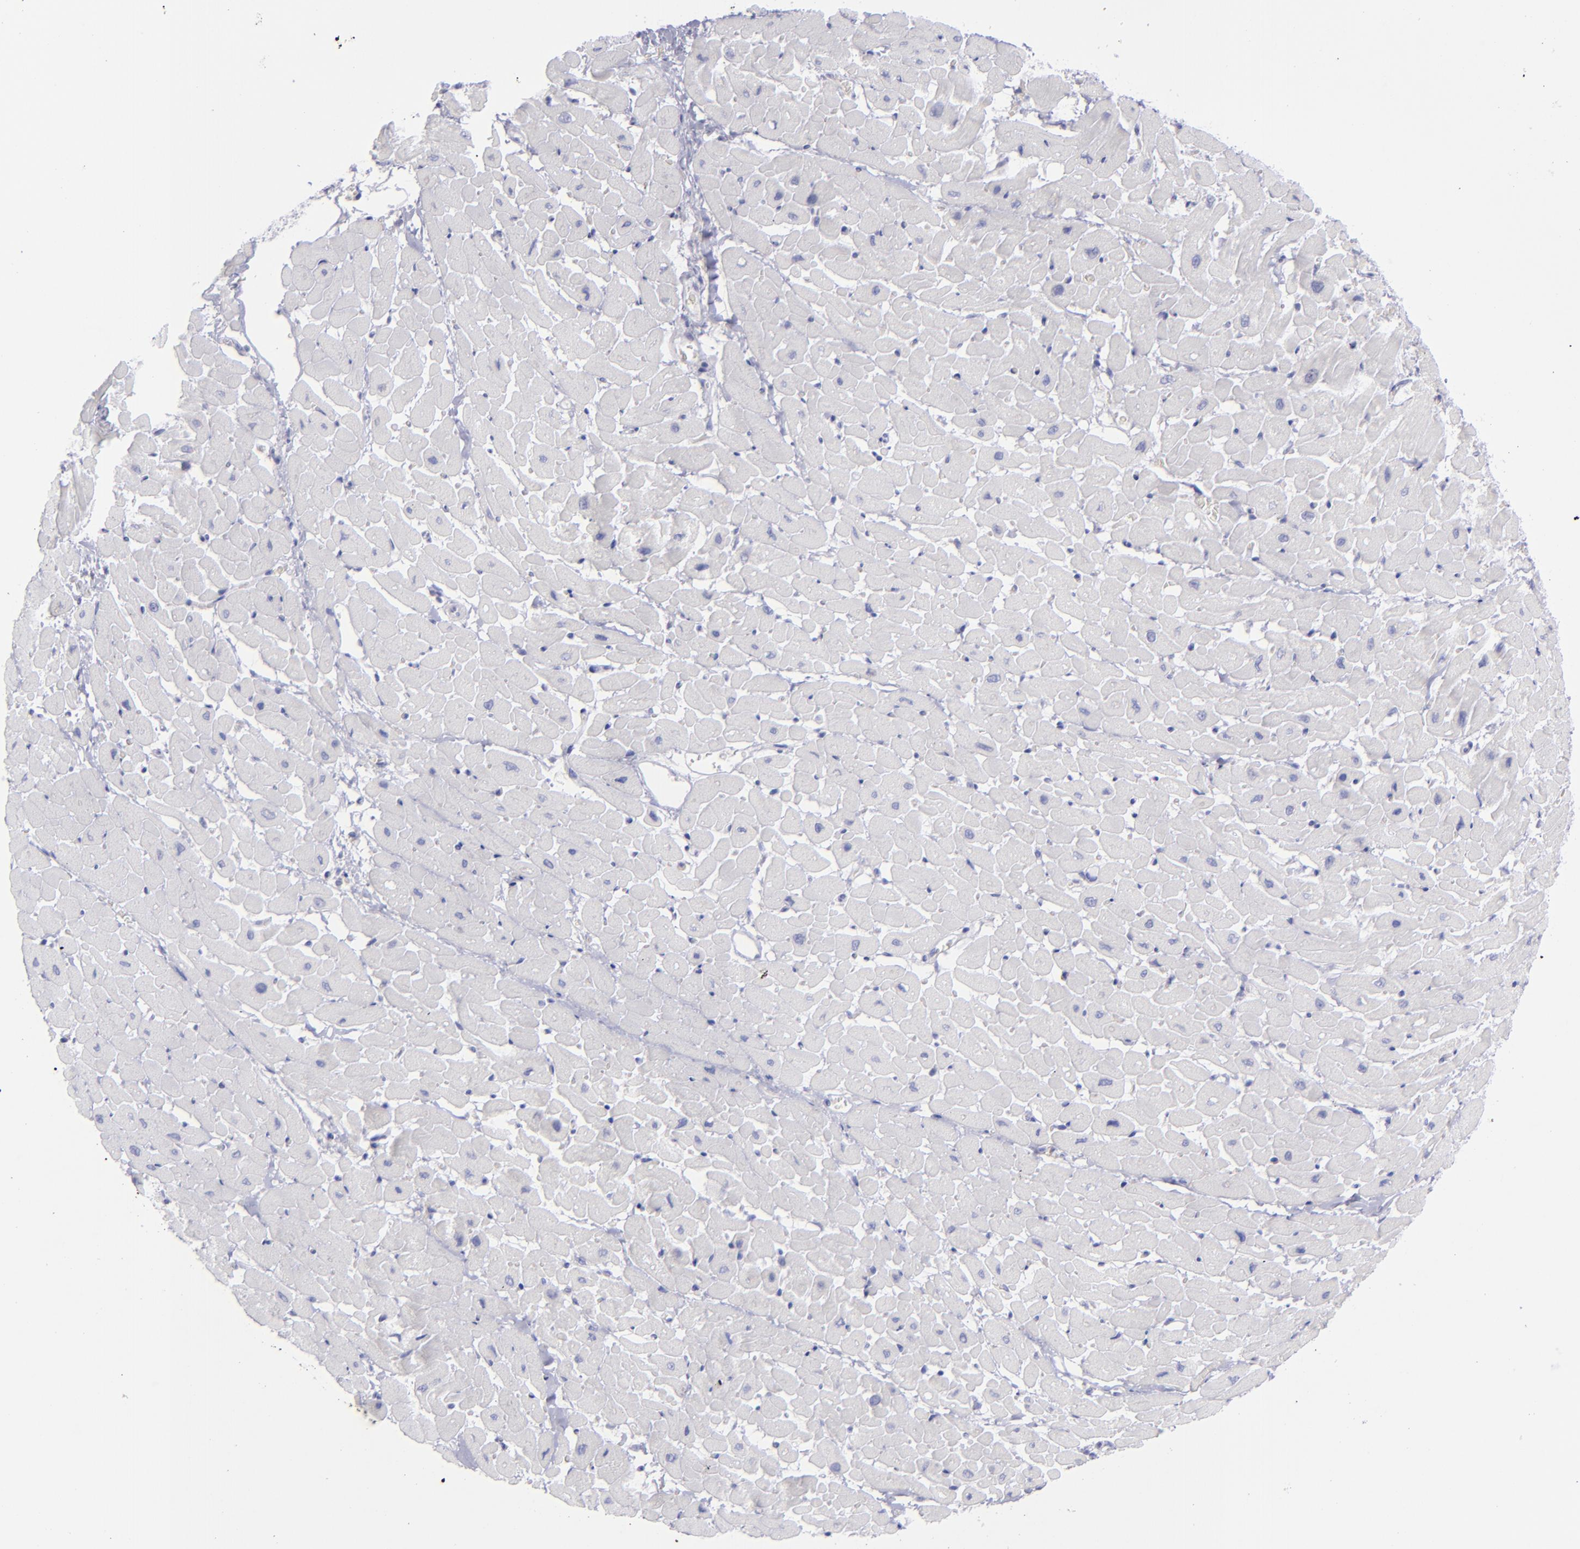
{"staining": {"intensity": "negative", "quantity": "none", "location": "none"}, "tissue": "heart muscle", "cell_type": "Cardiomyocytes", "image_type": "normal", "snomed": [{"axis": "morphology", "description": "Normal tissue, NOS"}, {"axis": "topography", "description": "Heart"}], "caption": "The image exhibits no significant positivity in cardiomyocytes of heart muscle.", "gene": "SELPLG", "patient": {"sex": "male", "age": 45}}